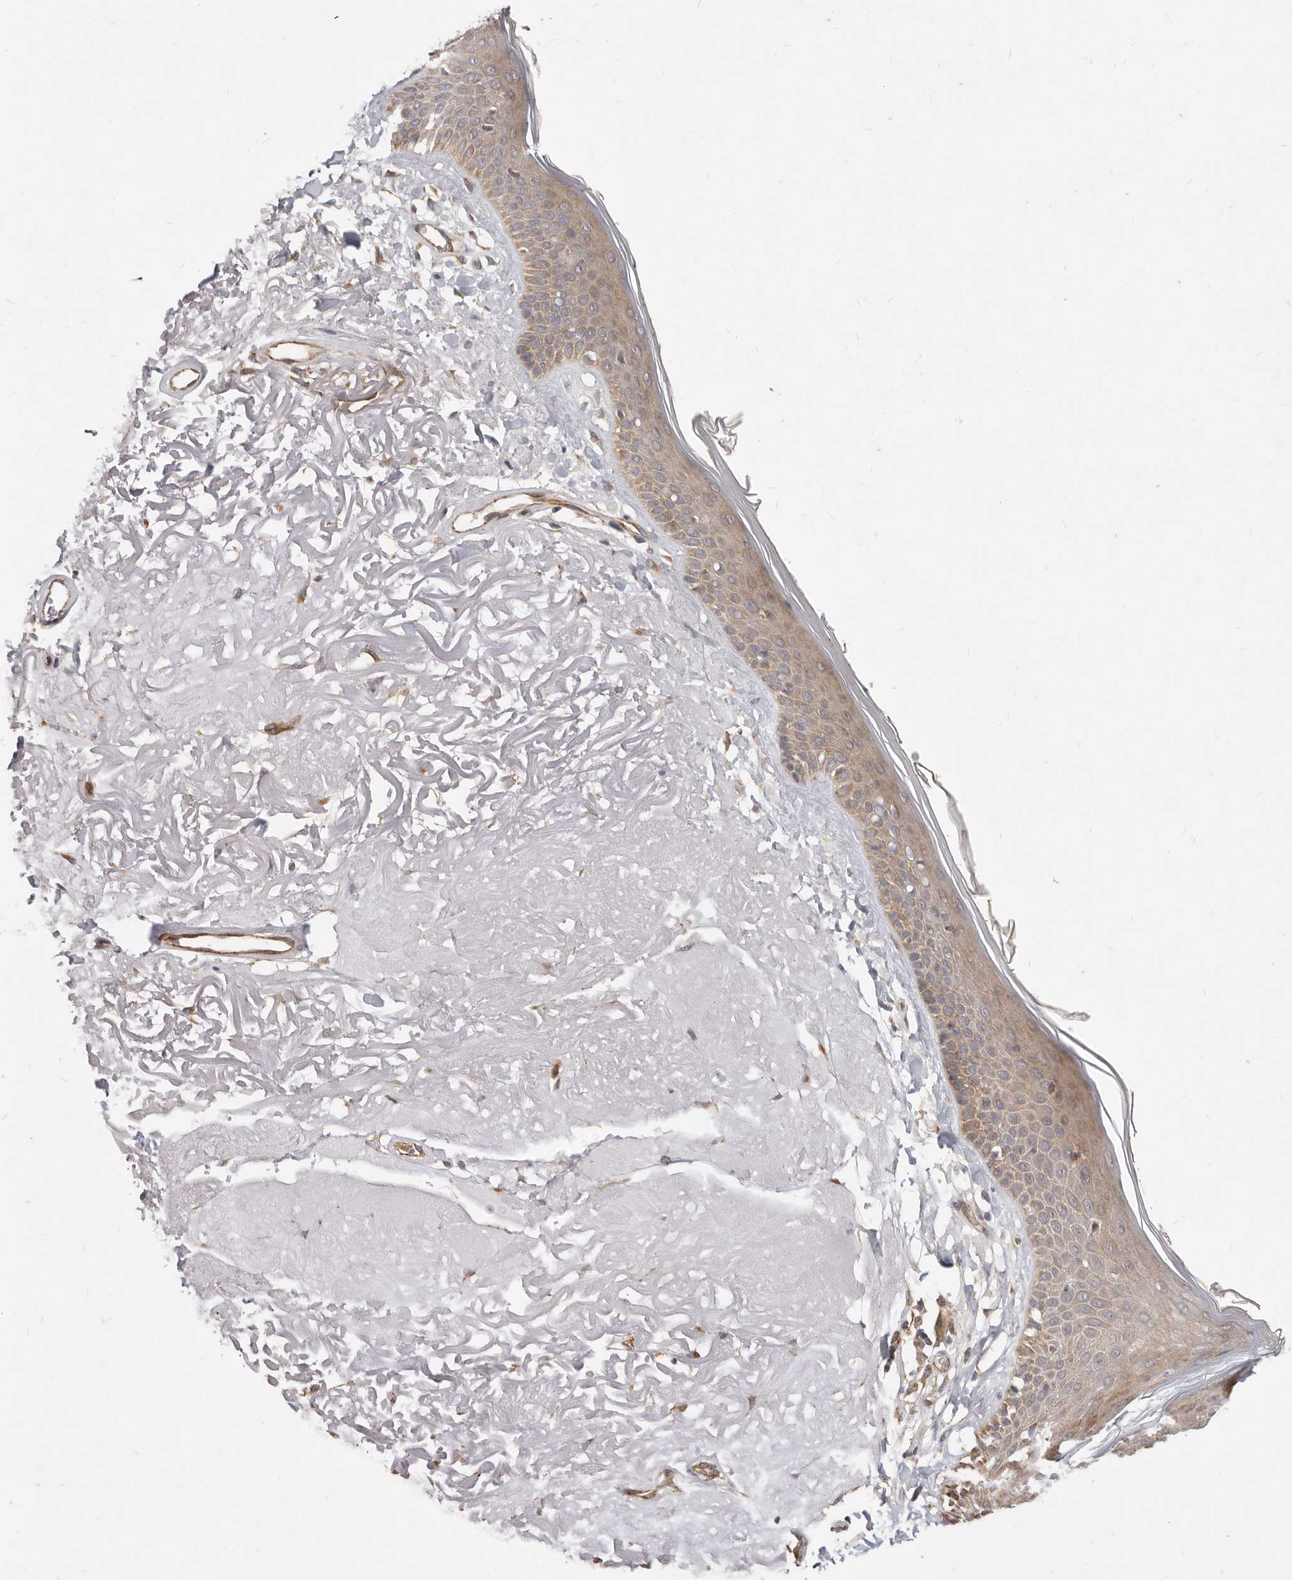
{"staining": {"intensity": "negative", "quantity": "none", "location": "none"}, "tissue": "skin", "cell_type": "Fibroblasts", "image_type": "normal", "snomed": [{"axis": "morphology", "description": "Normal tissue, NOS"}, {"axis": "topography", "description": "Skin"}, {"axis": "topography", "description": "Skeletal muscle"}], "caption": "Immunohistochemistry (IHC) of benign skin shows no staining in fibroblasts.", "gene": "USP49", "patient": {"sex": "male", "age": 83}}